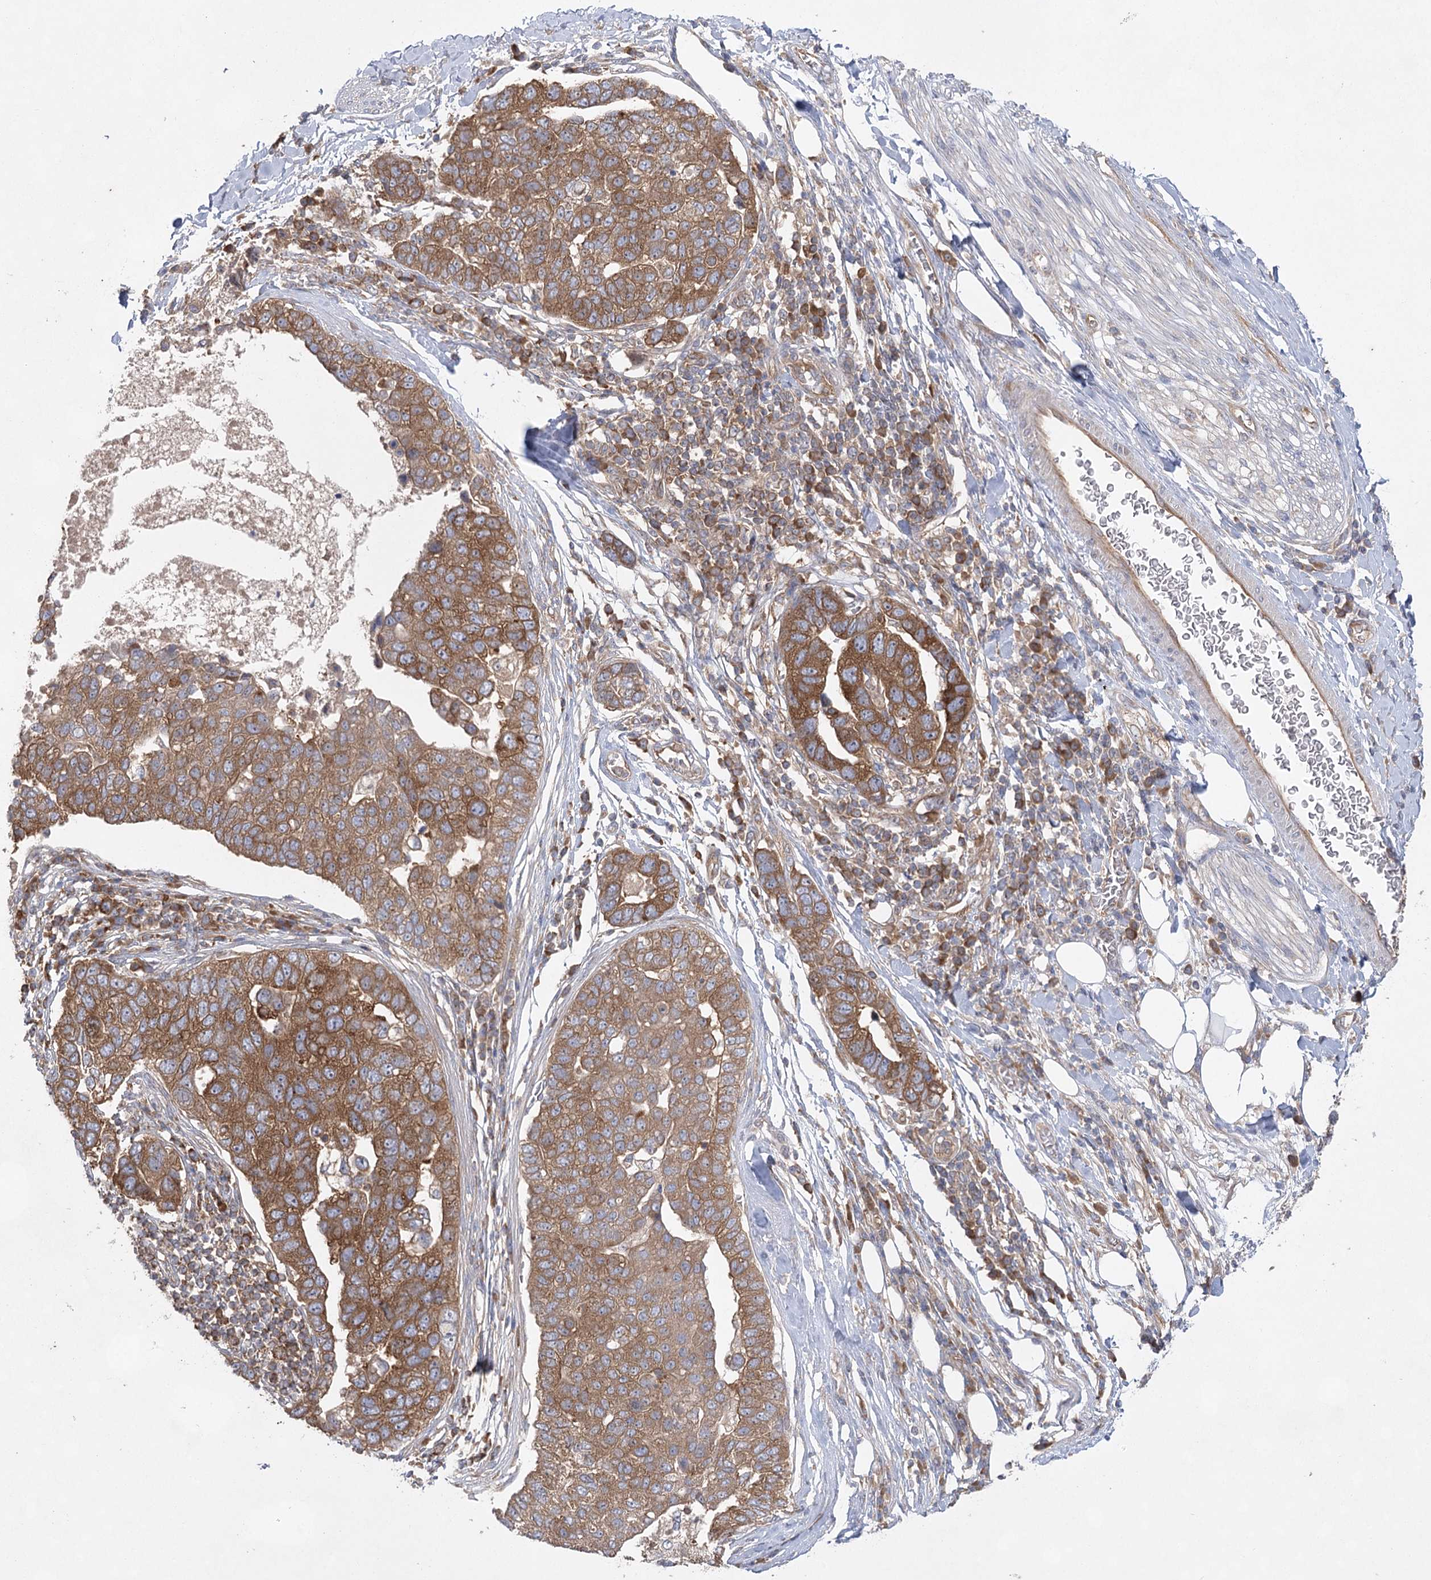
{"staining": {"intensity": "moderate", "quantity": ">75%", "location": "cytoplasmic/membranous"}, "tissue": "pancreatic cancer", "cell_type": "Tumor cells", "image_type": "cancer", "snomed": [{"axis": "morphology", "description": "Adenocarcinoma, NOS"}, {"axis": "topography", "description": "Pancreas"}], "caption": "Tumor cells demonstrate moderate cytoplasmic/membranous staining in about >75% of cells in pancreatic adenocarcinoma.", "gene": "EIF3A", "patient": {"sex": "female", "age": 61}}